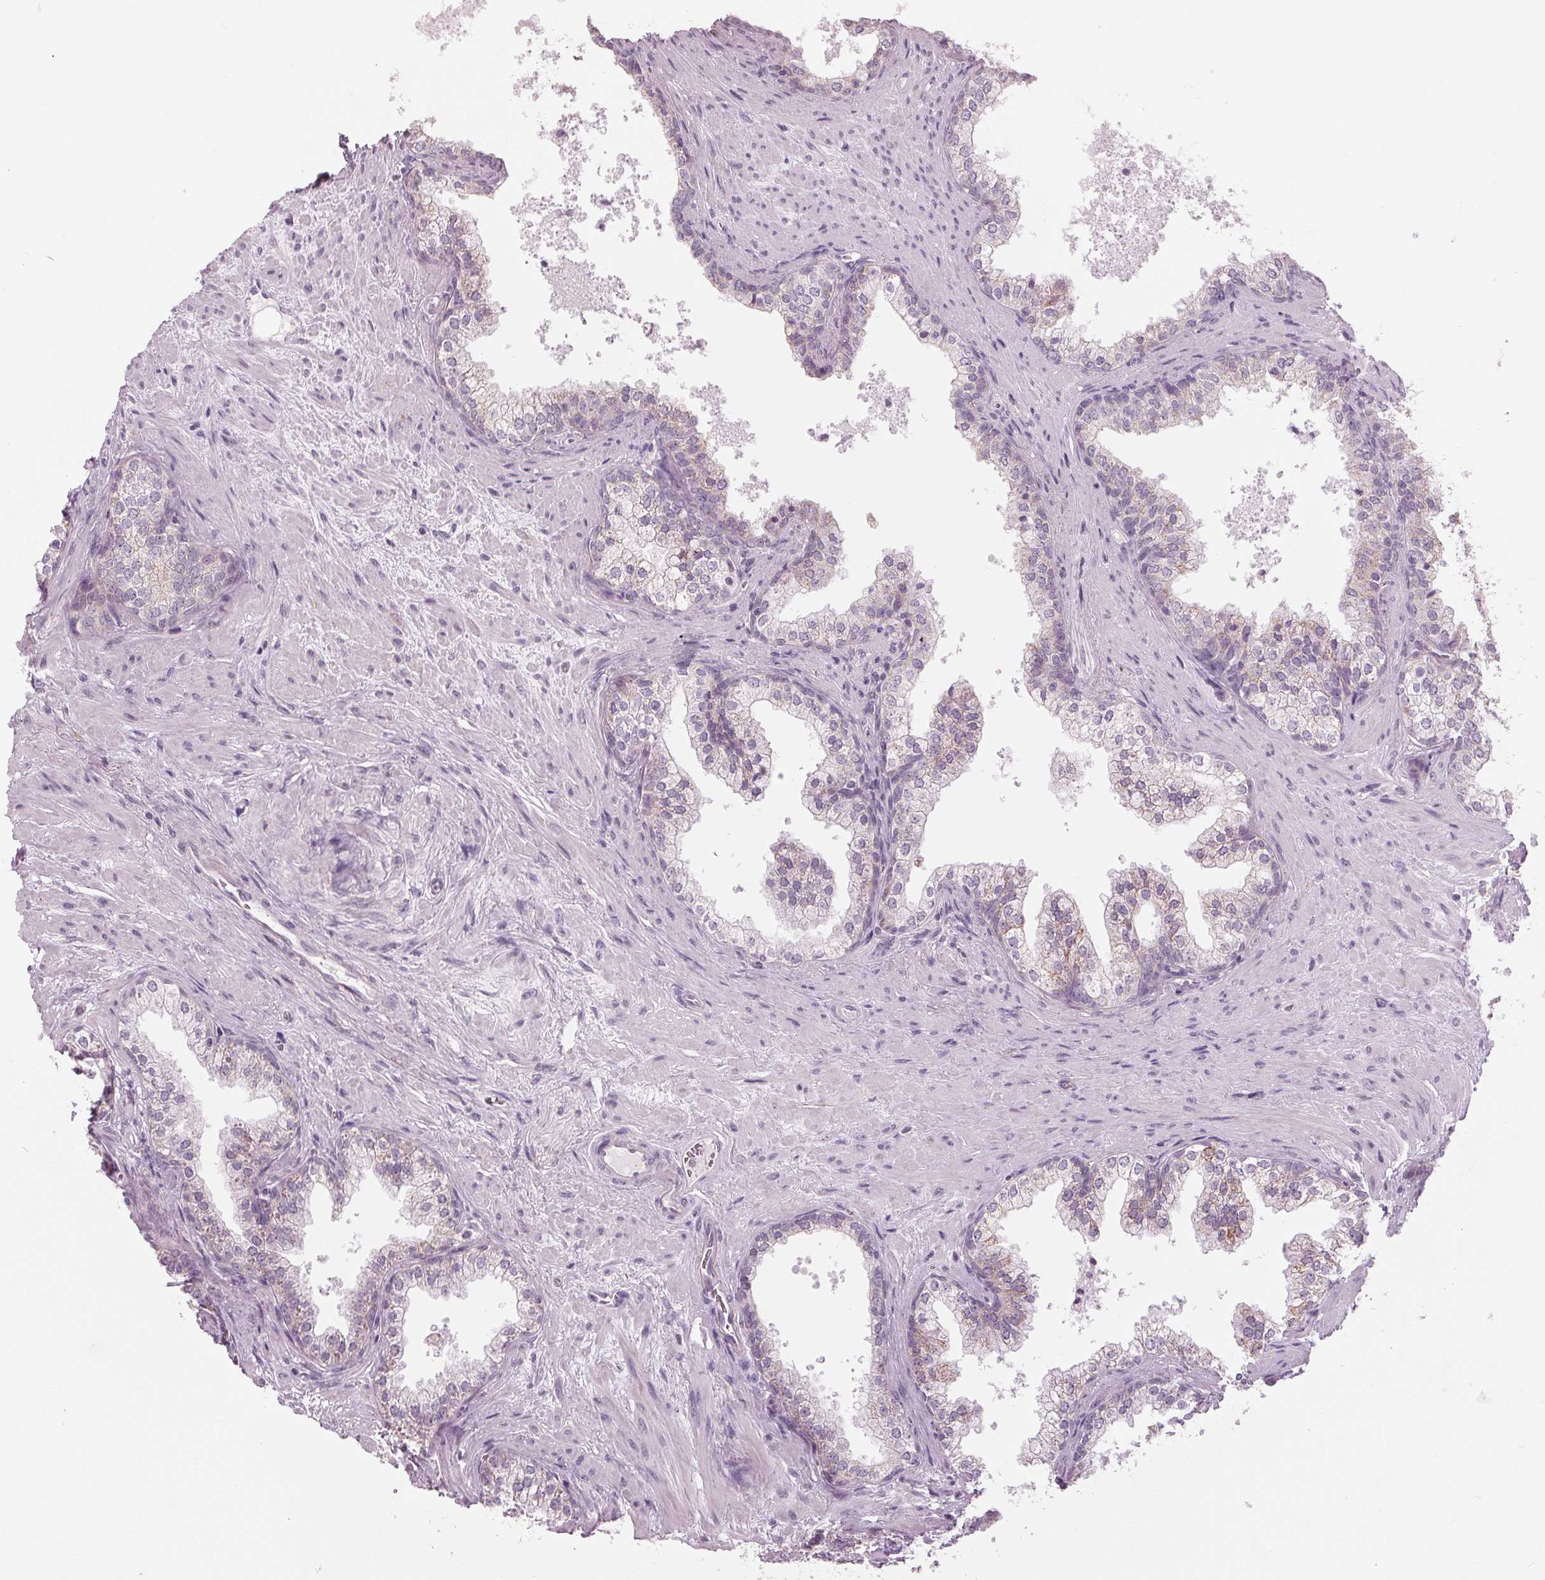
{"staining": {"intensity": "weak", "quantity": "<25%", "location": "cytoplasmic/membranous"}, "tissue": "prostate", "cell_type": "Glandular cells", "image_type": "normal", "snomed": [{"axis": "morphology", "description": "Normal tissue, NOS"}, {"axis": "topography", "description": "Prostate"}], "caption": "This is an immunohistochemistry micrograph of normal prostate. There is no expression in glandular cells.", "gene": "SAMD4A", "patient": {"sex": "male", "age": 79}}